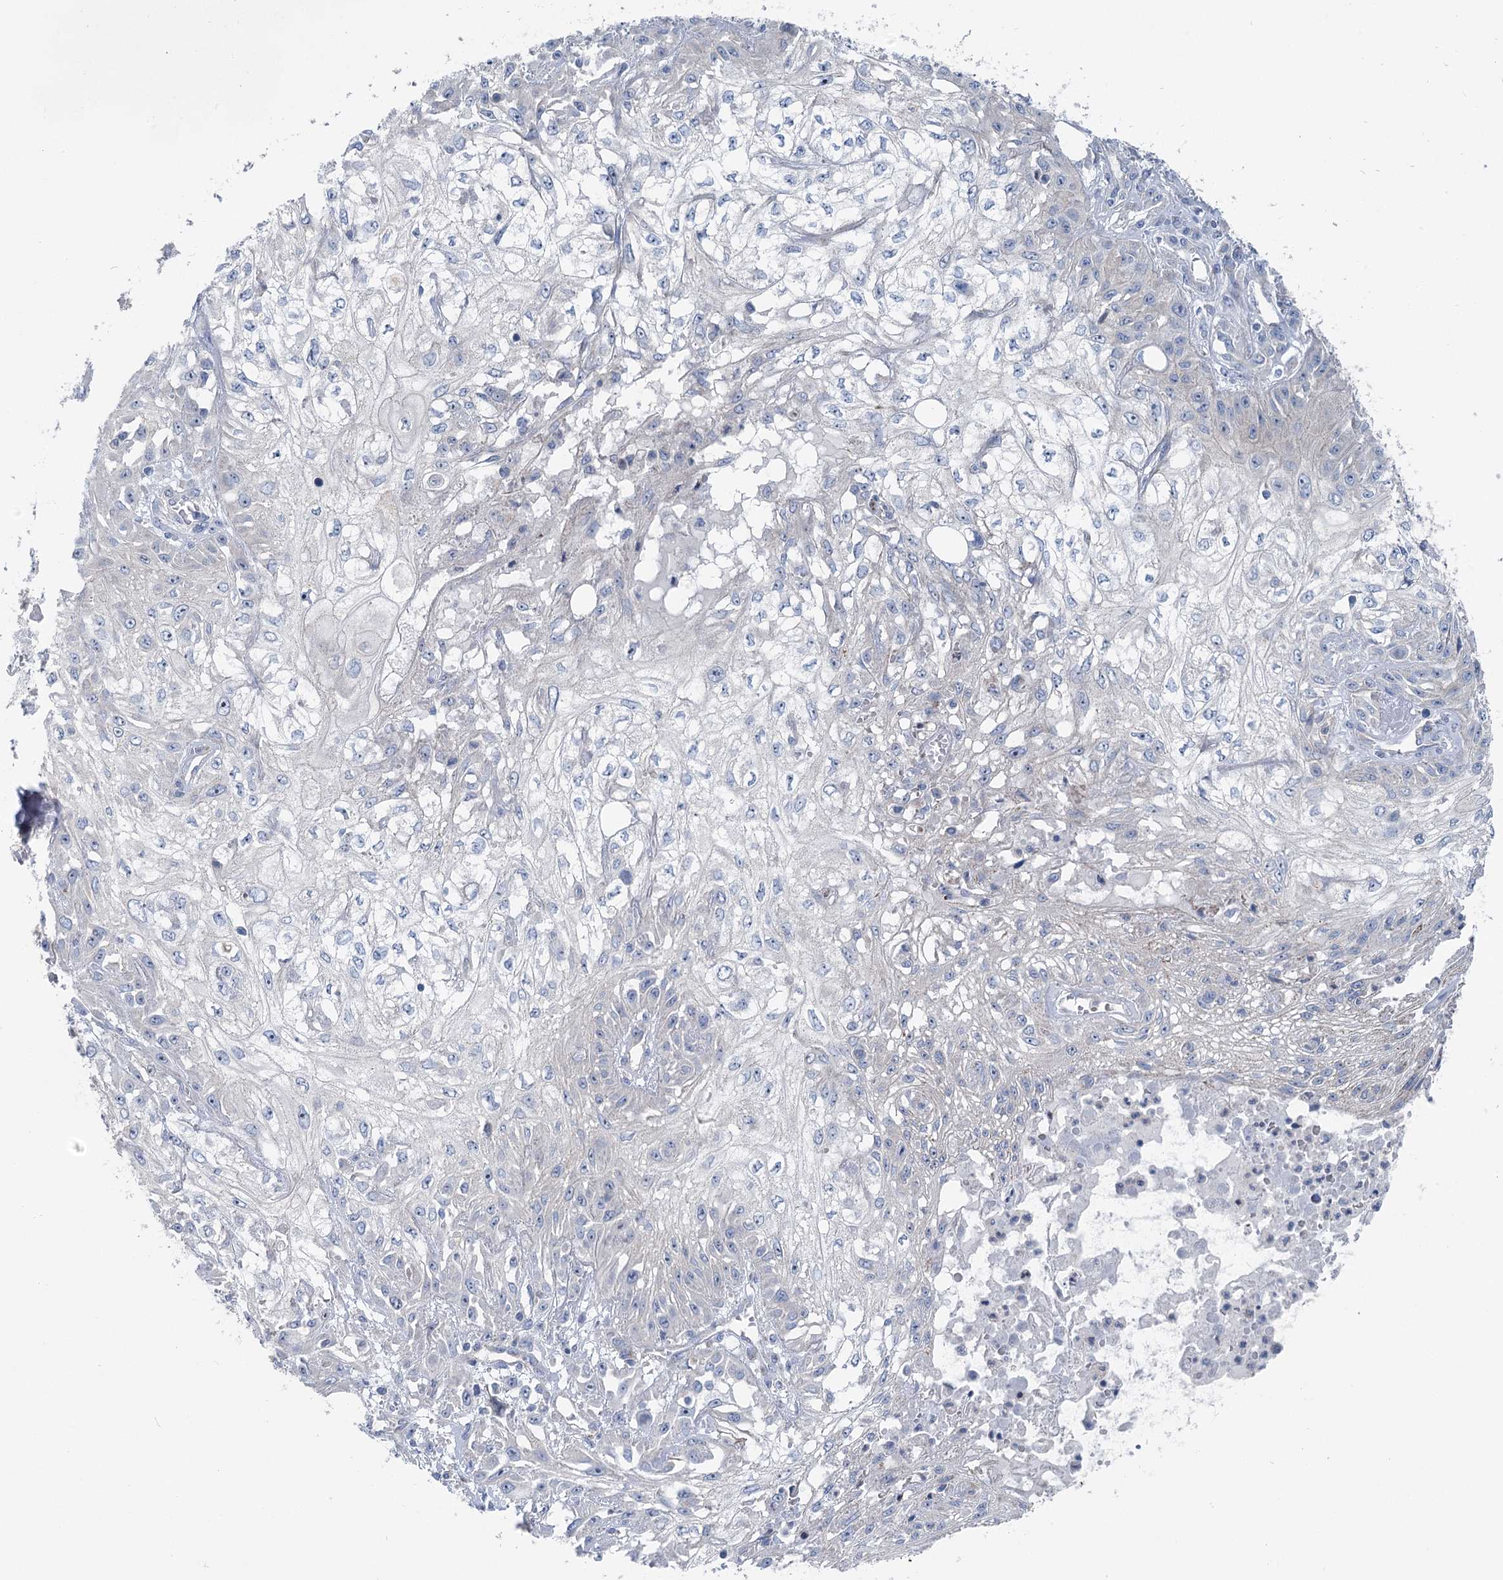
{"staining": {"intensity": "negative", "quantity": "none", "location": "none"}, "tissue": "skin cancer", "cell_type": "Tumor cells", "image_type": "cancer", "snomed": [{"axis": "morphology", "description": "Squamous cell carcinoma, NOS"}, {"axis": "morphology", "description": "Squamous cell carcinoma, metastatic, NOS"}, {"axis": "topography", "description": "Skin"}, {"axis": "topography", "description": "Lymph node"}], "caption": "A photomicrograph of human skin squamous cell carcinoma is negative for staining in tumor cells.", "gene": "MARK2", "patient": {"sex": "male", "age": 75}}